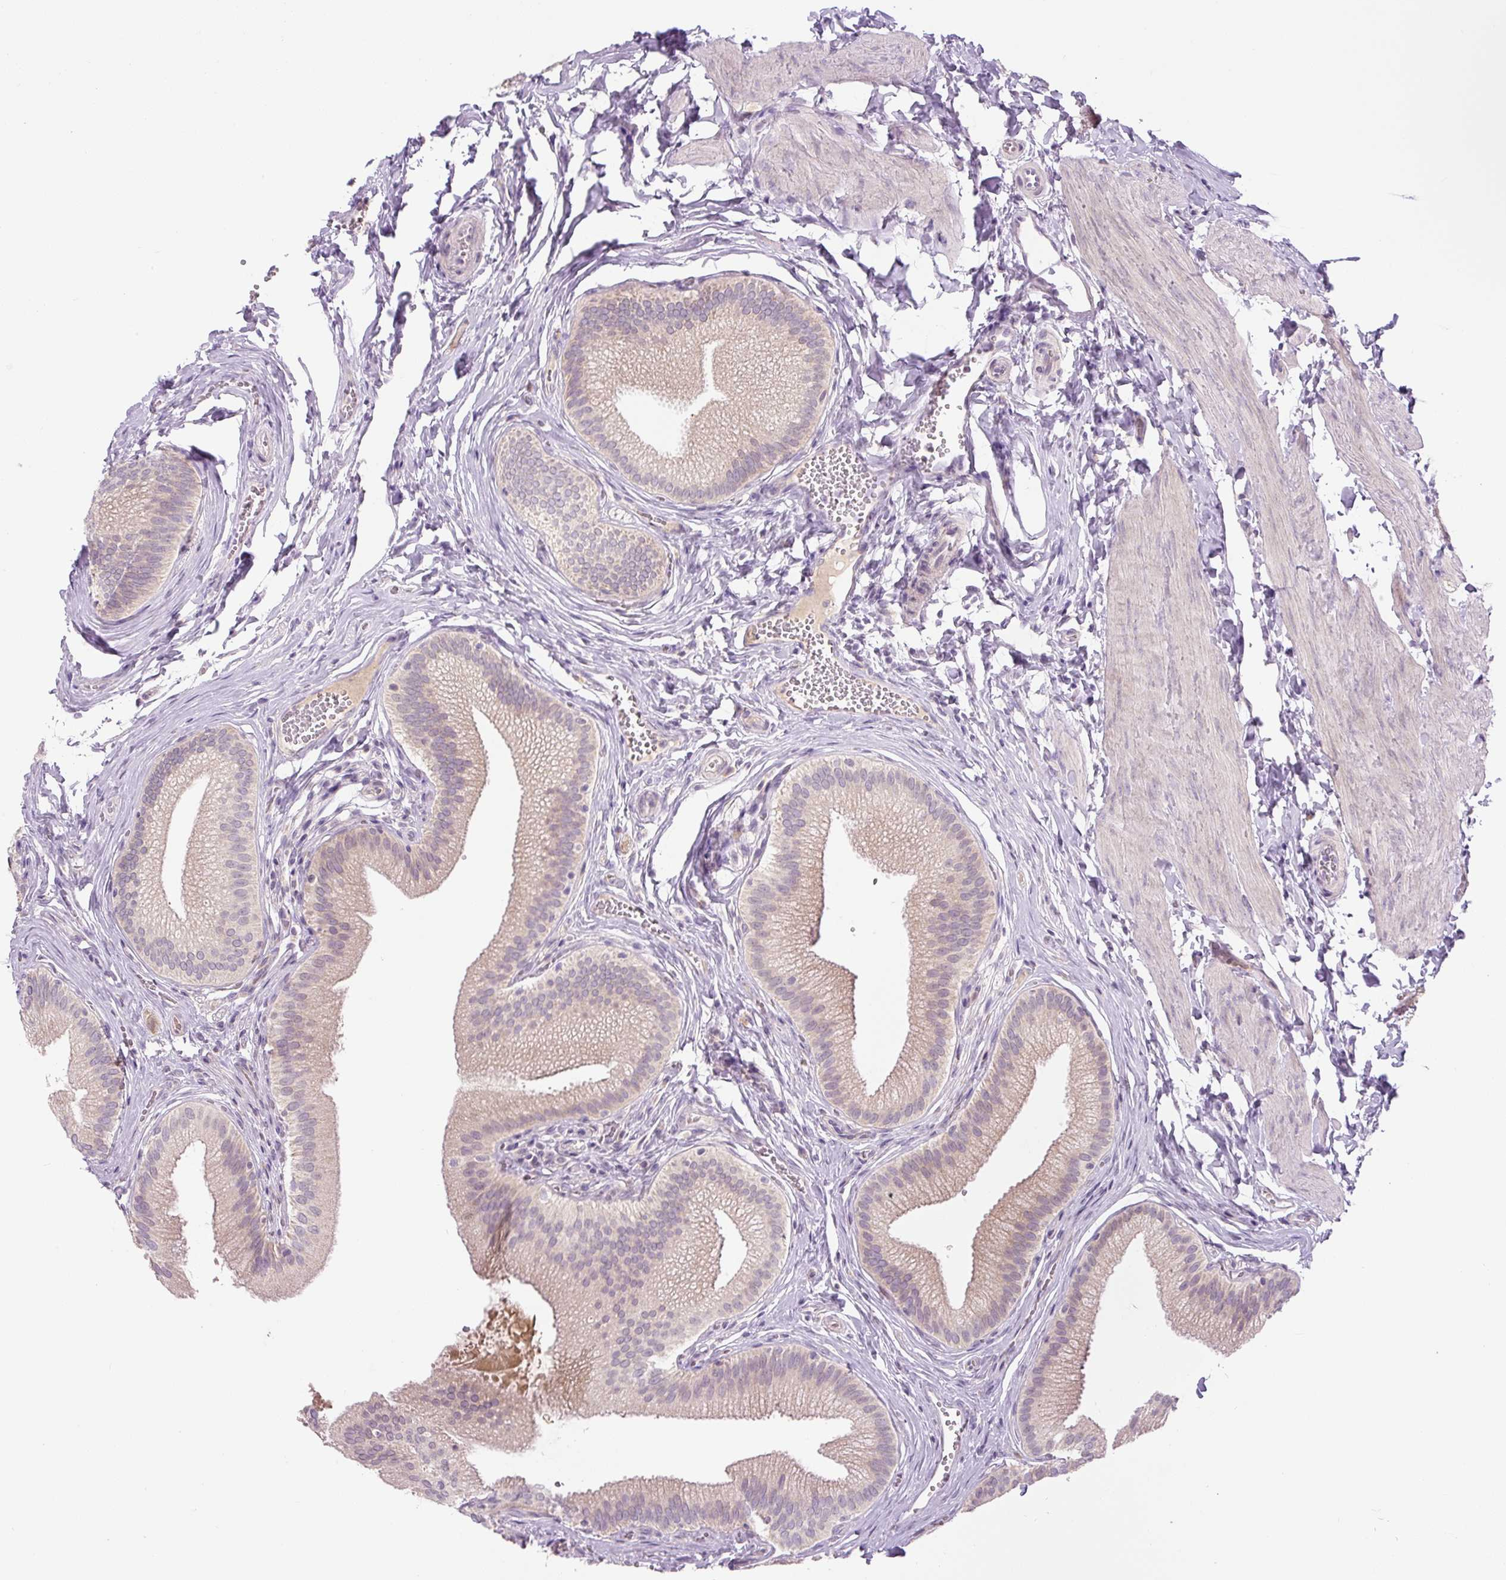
{"staining": {"intensity": "weak", "quantity": "<25%", "location": "cytoplasmic/membranous"}, "tissue": "gallbladder", "cell_type": "Glandular cells", "image_type": "normal", "snomed": [{"axis": "morphology", "description": "Normal tissue, NOS"}, {"axis": "topography", "description": "Gallbladder"}], "caption": "Immunohistochemistry (IHC) micrograph of benign human gallbladder stained for a protein (brown), which shows no expression in glandular cells. (Stains: DAB immunohistochemistry (IHC) with hematoxylin counter stain, Microscopy: brightfield microscopy at high magnification).", "gene": "FABP7", "patient": {"sex": "male", "age": 17}}